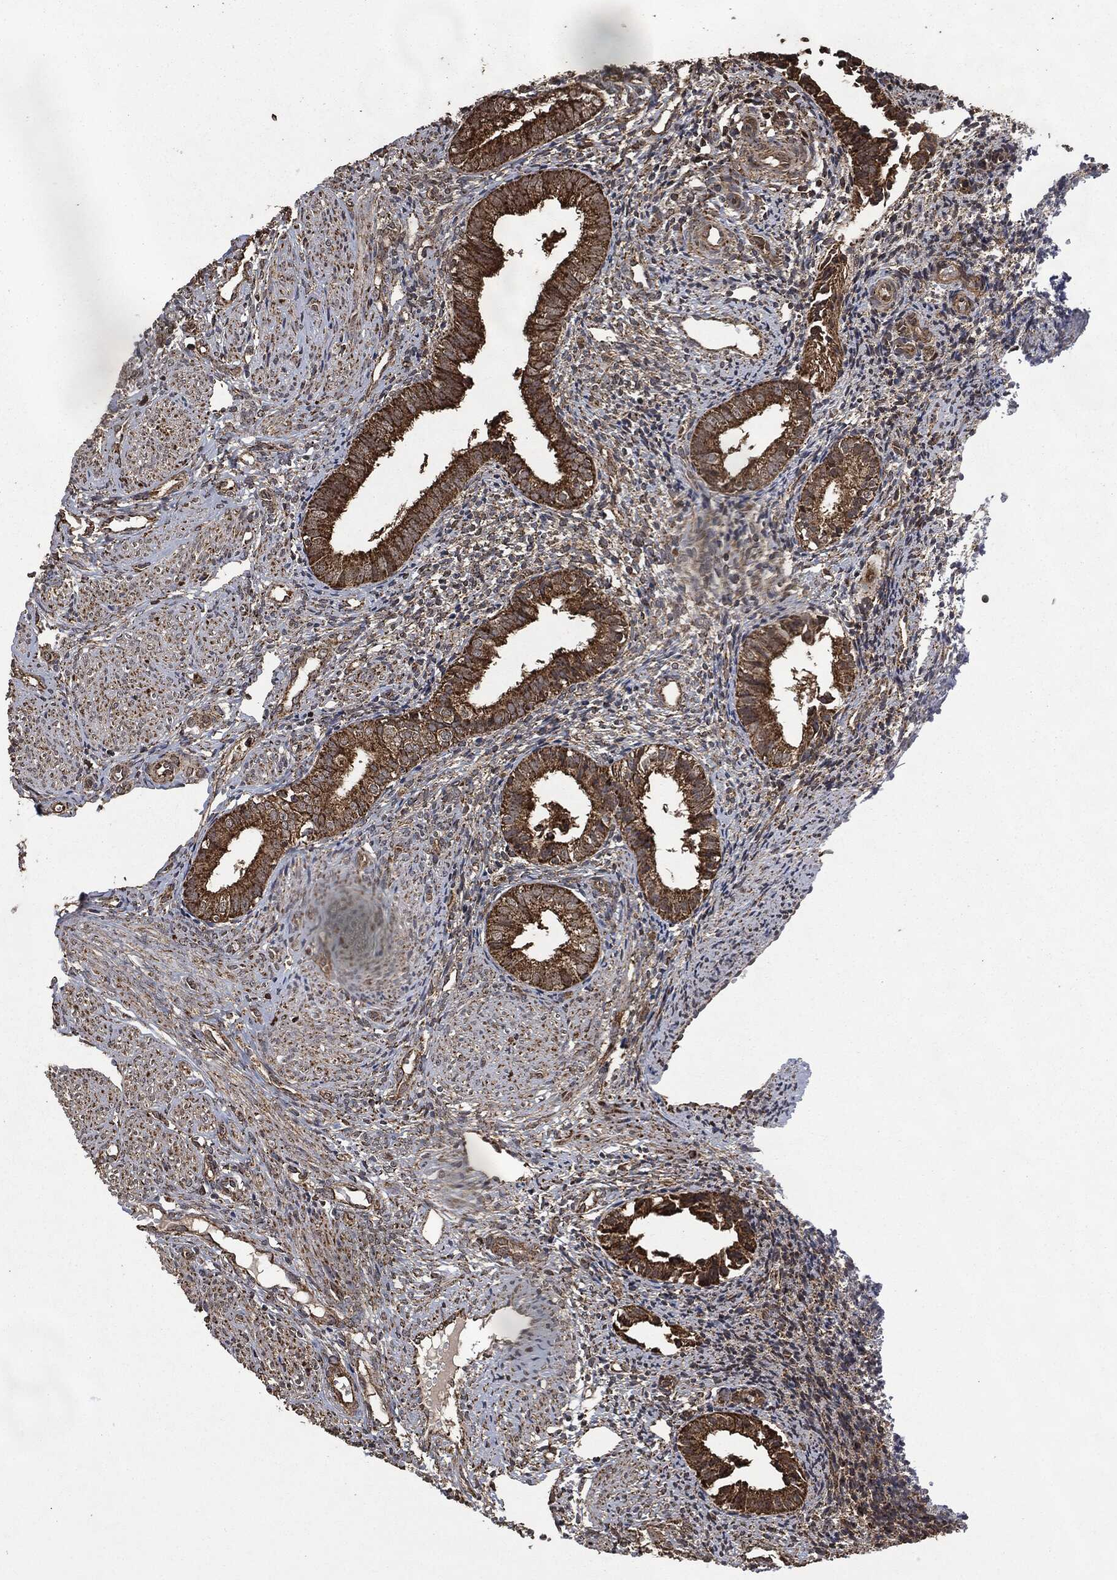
{"staining": {"intensity": "moderate", "quantity": ">75%", "location": "cytoplasmic/membranous"}, "tissue": "endometrium", "cell_type": "Cells in endometrial stroma", "image_type": "normal", "snomed": [{"axis": "morphology", "description": "Normal tissue, NOS"}, {"axis": "topography", "description": "Endometrium"}], "caption": "Immunohistochemical staining of unremarkable human endometrium displays >75% levels of moderate cytoplasmic/membranous protein staining in approximately >75% of cells in endometrial stroma. (DAB = brown stain, brightfield microscopy at high magnification).", "gene": "LIG3", "patient": {"sex": "female", "age": 47}}